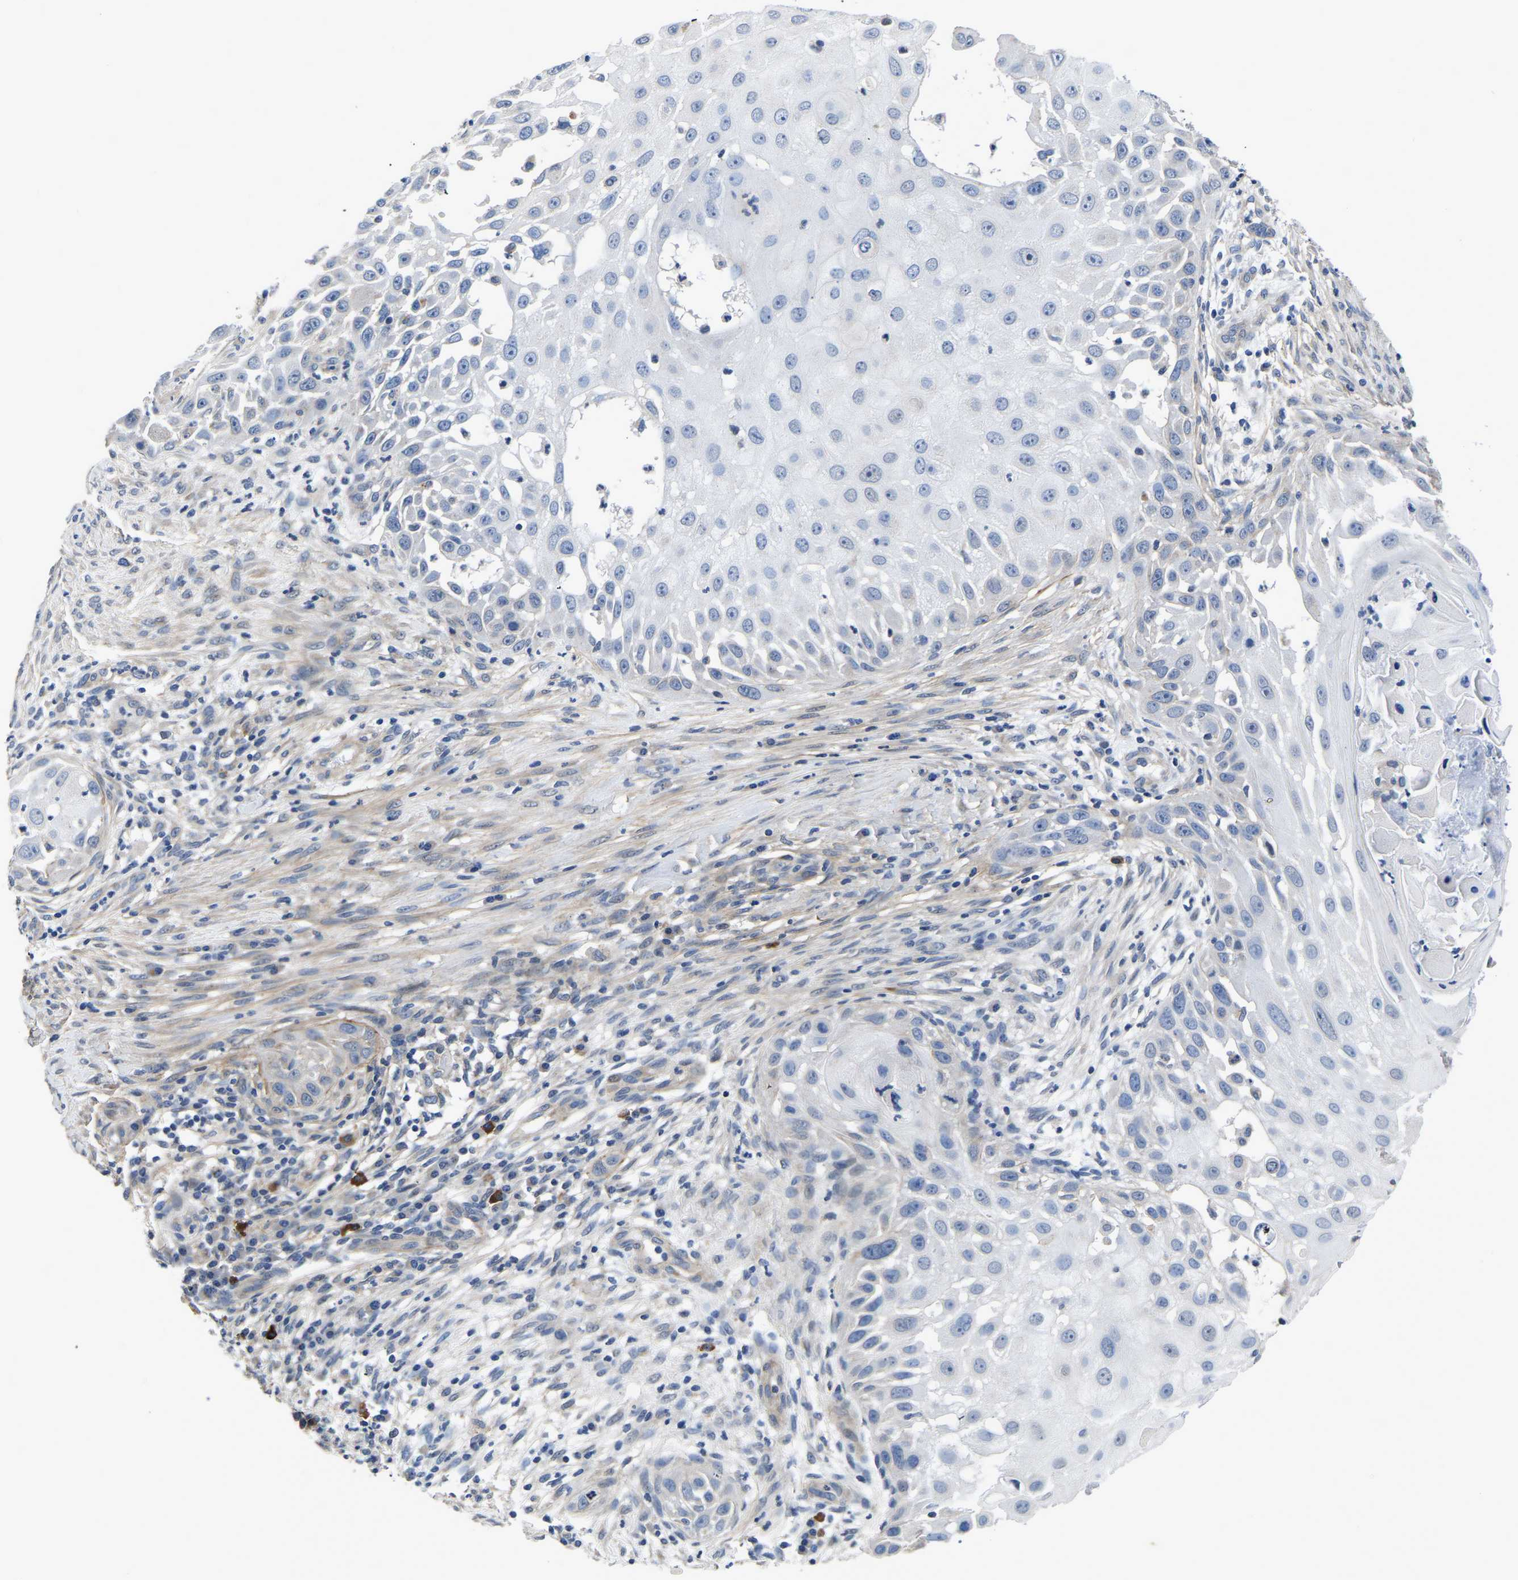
{"staining": {"intensity": "negative", "quantity": "none", "location": "none"}, "tissue": "skin cancer", "cell_type": "Tumor cells", "image_type": "cancer", "snomed": [{"axis": "morphology", "description": "Squamous cell carcinoma, NOS"}, {"axis": "topography", "description": "Skin"}], "caption": "Immunohistochemical staining of human skin squamous cell carcinoma exhibits no significant staining in tumor cells.", "gene": "PDLIM7", "patient": {"sex": "female", "age": 44}}